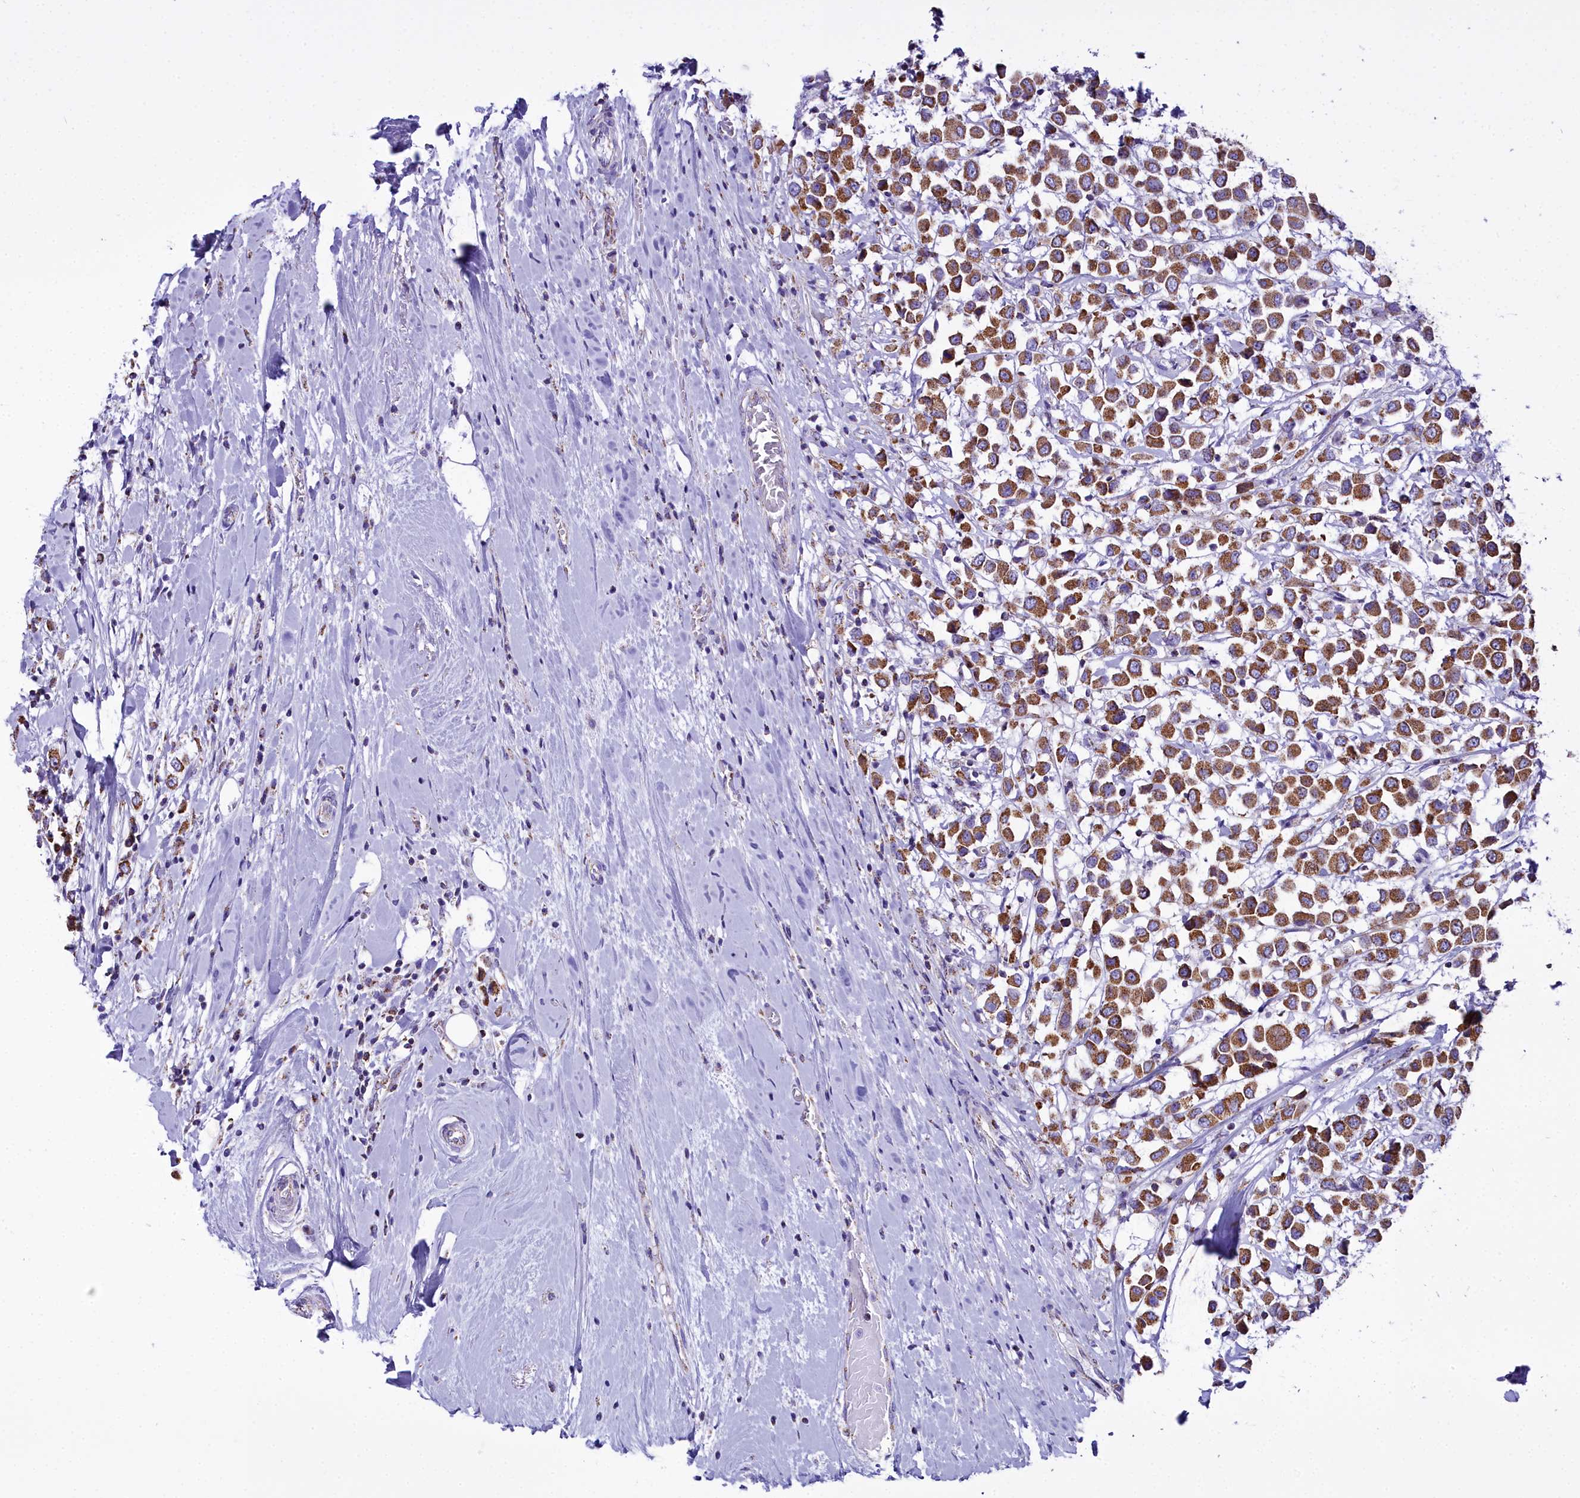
{"staining": {"intensity": "moderate", "quantity": ">75%", "location": "cytoplasmic/membranous"}, "tissue": "breast cancer", "cell_type": "Tumor cells", "image_type": "cancer", "snomed": [{"axis": "morphology", "description": "Duct carcinoma"}, {"axis": "topography", "description": "Breast"}], "caption": "Breast cancer stained with a protein marker exhibits moderate staining in tumor cells.", "gene": "WDFY3", "patient": {"sex": "female", "age": 61}}